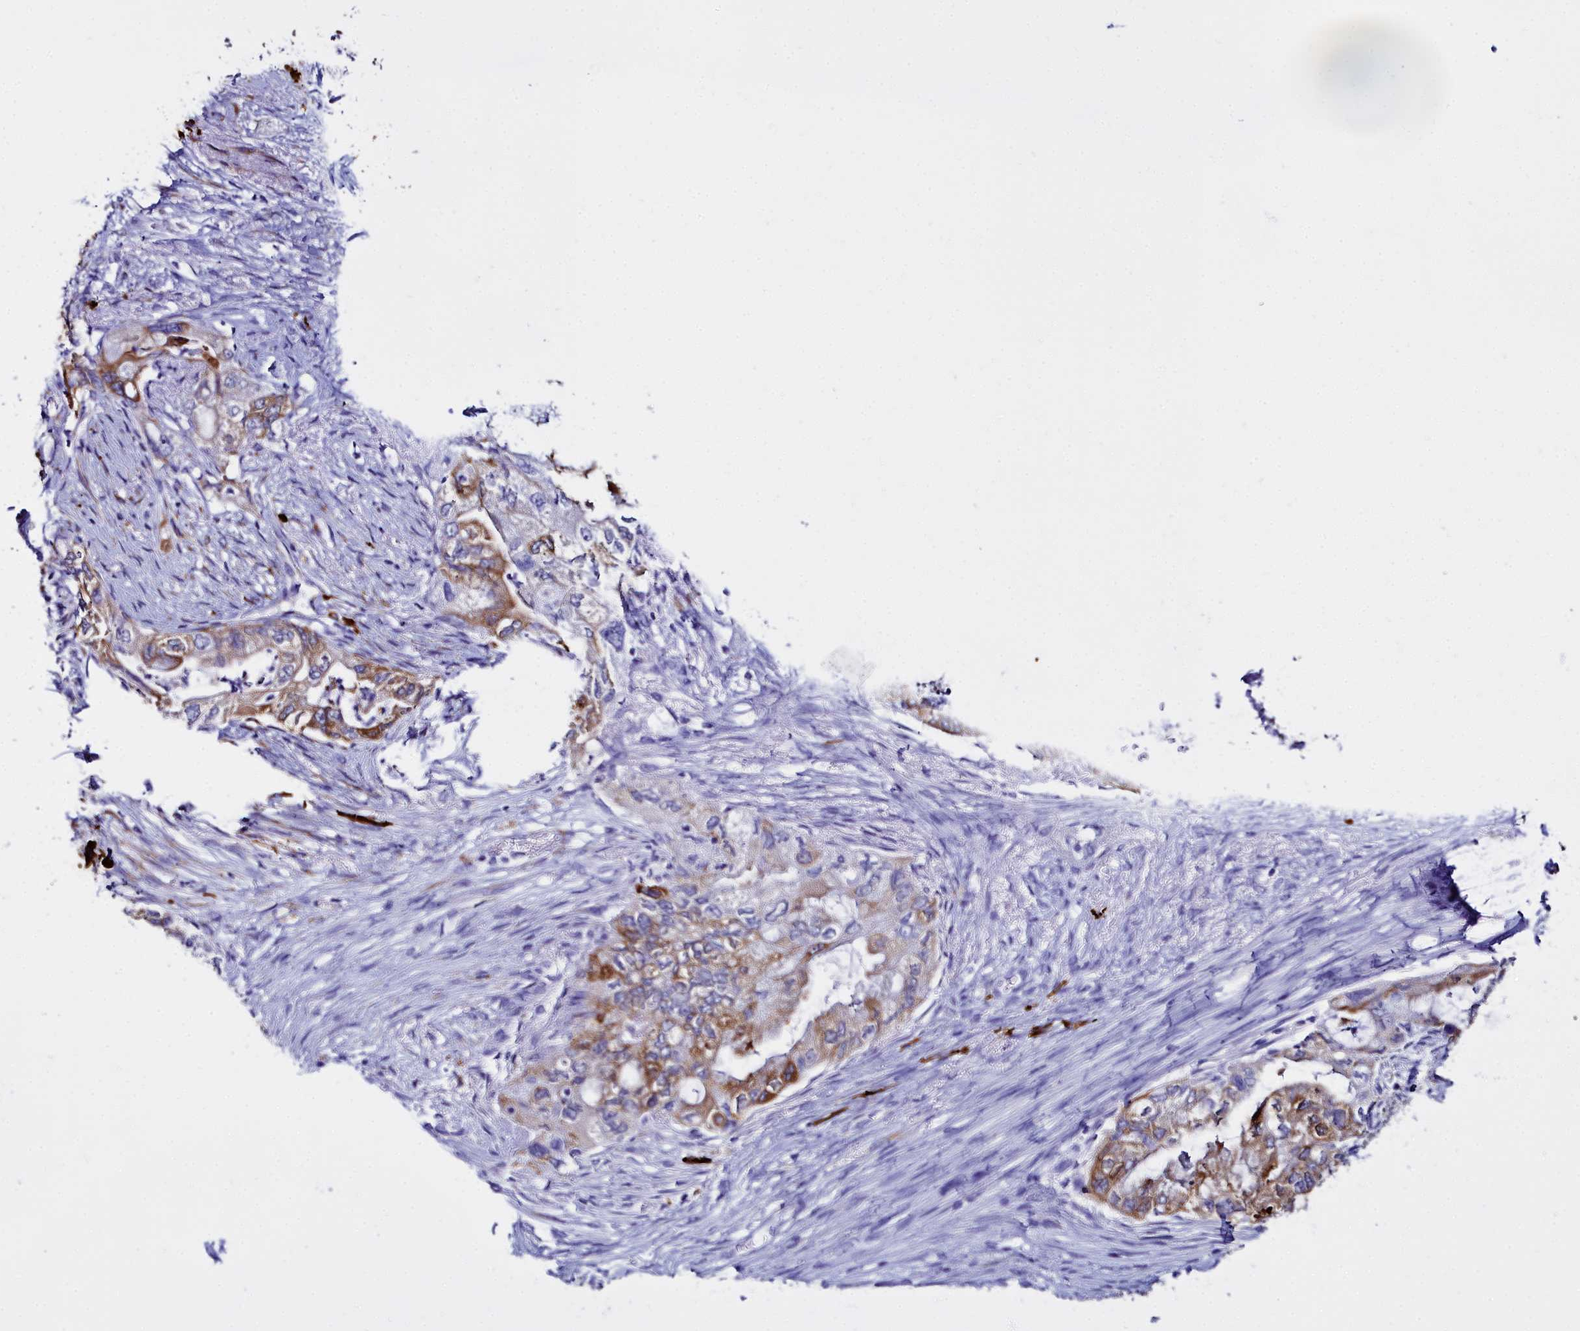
{"staining": {"intensity": "moderate", "quantity": "25%-75%", "location": "cytoplasmic/membranous"}, "tissue": "pancreatic cancer", "cell_type": "Tumor cells", "image_type": "cancer", "snomed": [{"axis": "morphology", "description": "Adenocarcinoma, NOS"}, {"axis": "topography", "description": "Pancreas"}], "caption": "Brown immunohistochemical staining in pancreatic cancer (adenocarcinoma) displays moderate cytoplasmic/membranous staining in about 25%-75% of tumor cells.", "gene": "TXNDC5", "patient": {"sex": "female", "age": 73}}